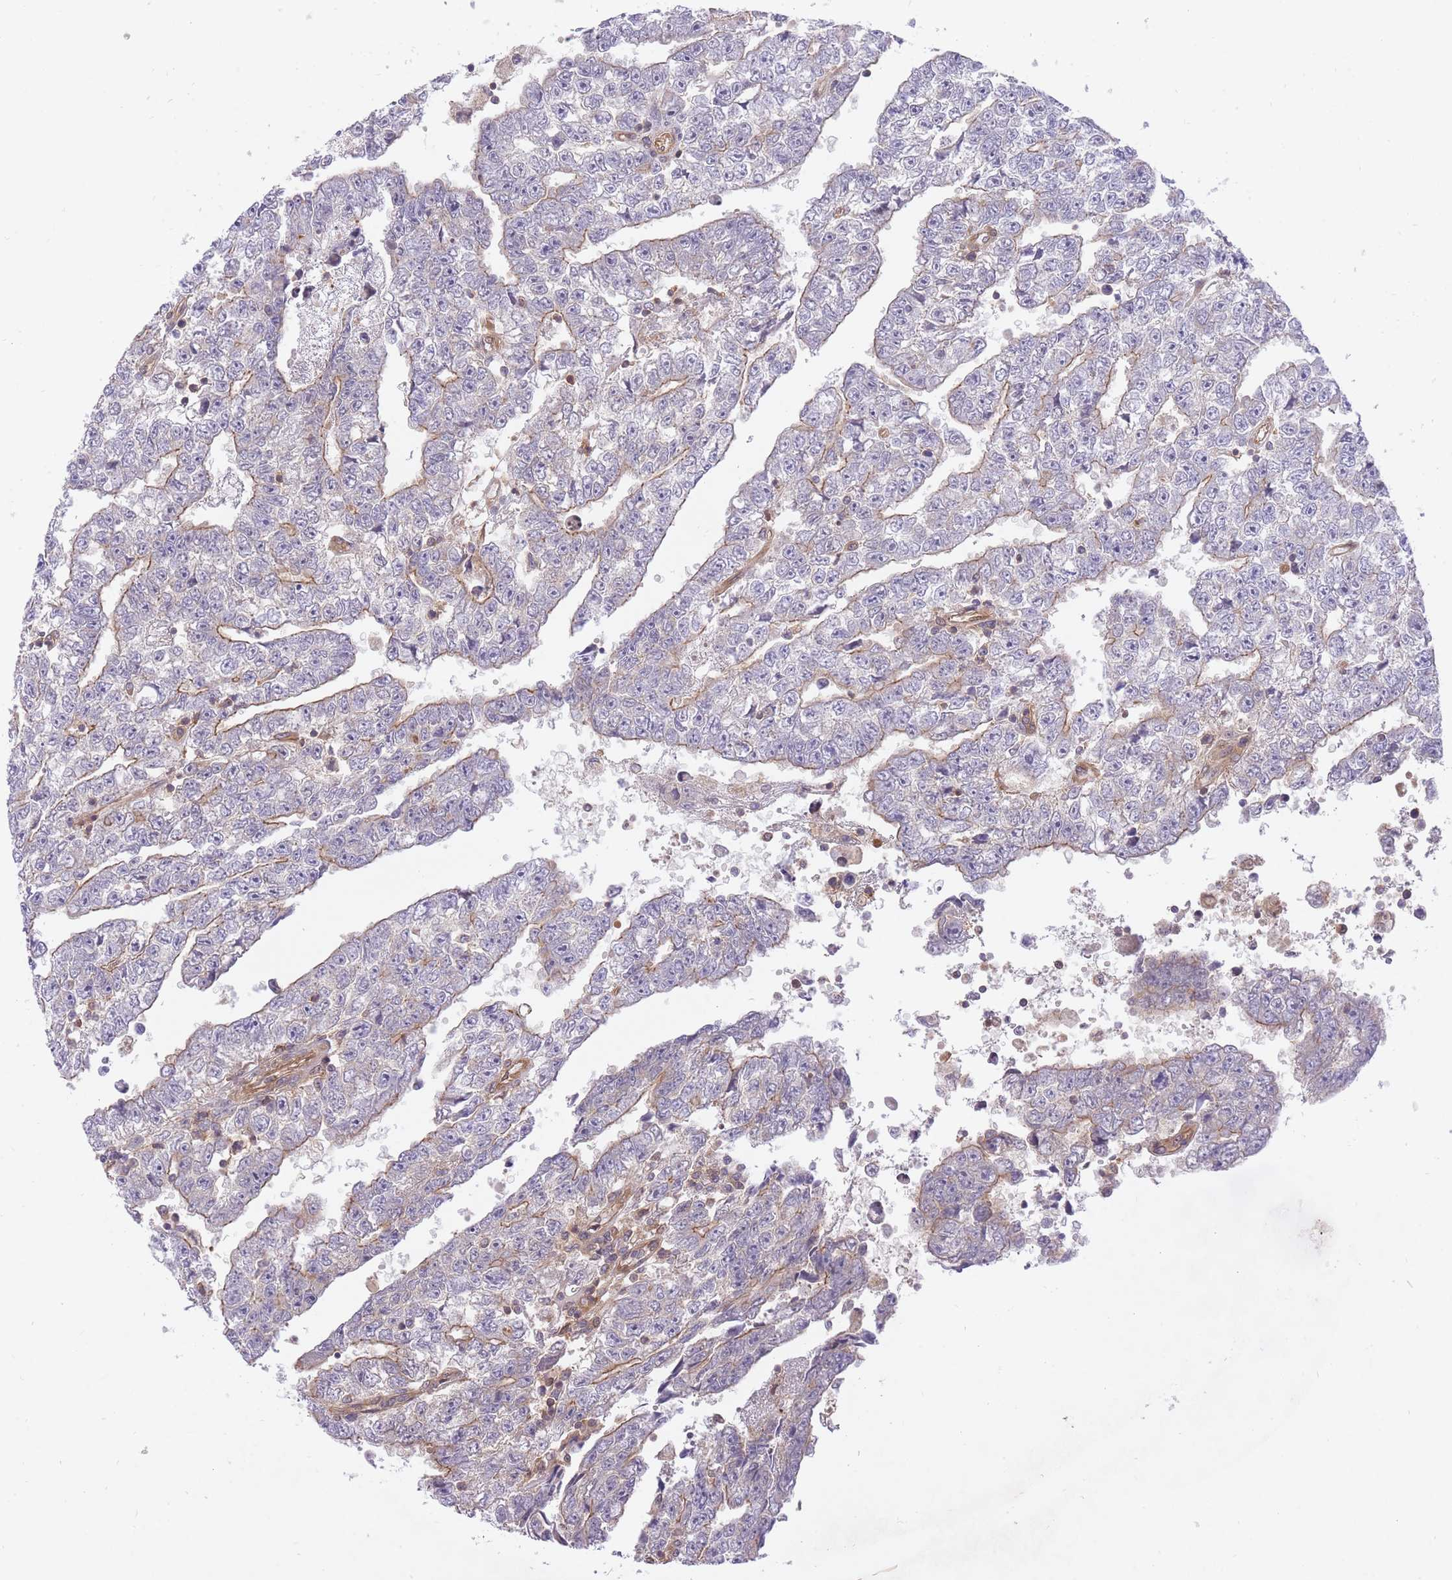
{"staining": {"intensity": "moderate", "quantity": "<25%", "location": "cytoplasmic/membranous"}, "tissue": "testis cancer", "cell_type": "Tumor cells", "image_type": "cancer", "snomed": [{"axis": "morphology", "description": "Carcinoma, Embryonal, NOS"}, {"axis": "topography", "description": "Testis"}], "caption": "High-power microscopy captured an immunohistochemistry (IHC) micrograph of testis embryonal carcinoma, revealing moderate cytoplasmic/membranous staining in about <25% of tumor cells.", "gene": "PREP", "patient": {"sex": "male", "age": 25}}